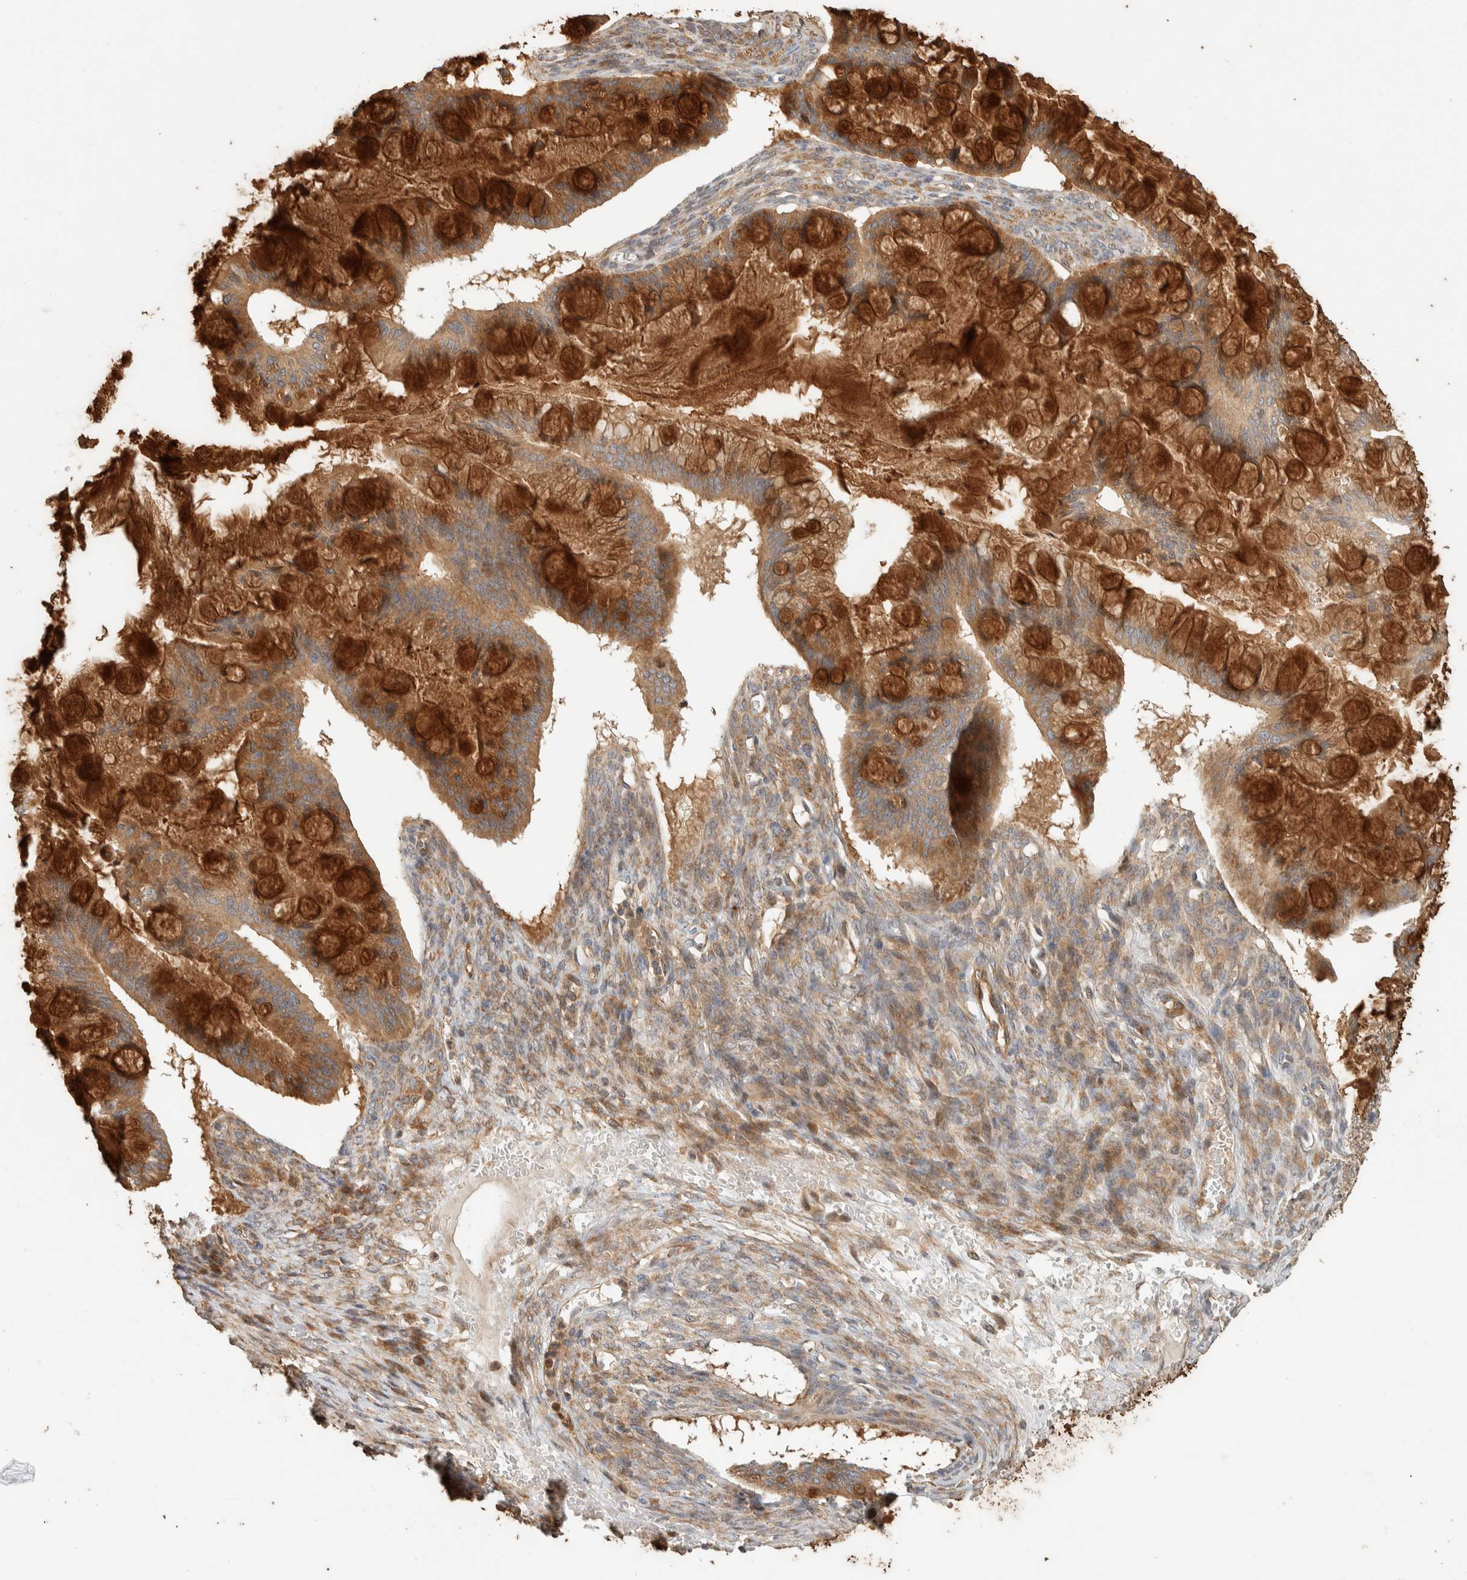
{"staining": {"intensity": "strong", "quantity": ">75%", "location": "cytoplasmic/membranous"}, "tissue": "ovarian cancer", "cell_type": "Tumor cells", "image_type": "cancer", "snomed": [{"axis": "morphology", "description": "Cystadenocarcinoma, mucinous, NOS"}, {"axis": "topography", "description": "Ovary"}], "caption": "DAB immunohistochemical staining of human ovarian mucinous cystadenocarcinoma demonstrates strong cytoplasmic/membranous protein staining in approximately >75% of tumor cells. (Brightfield microscopy of DAB IHC at high magnification).", "gene": "EXOC7", "patient": {"sex": "female", "age": 73}}